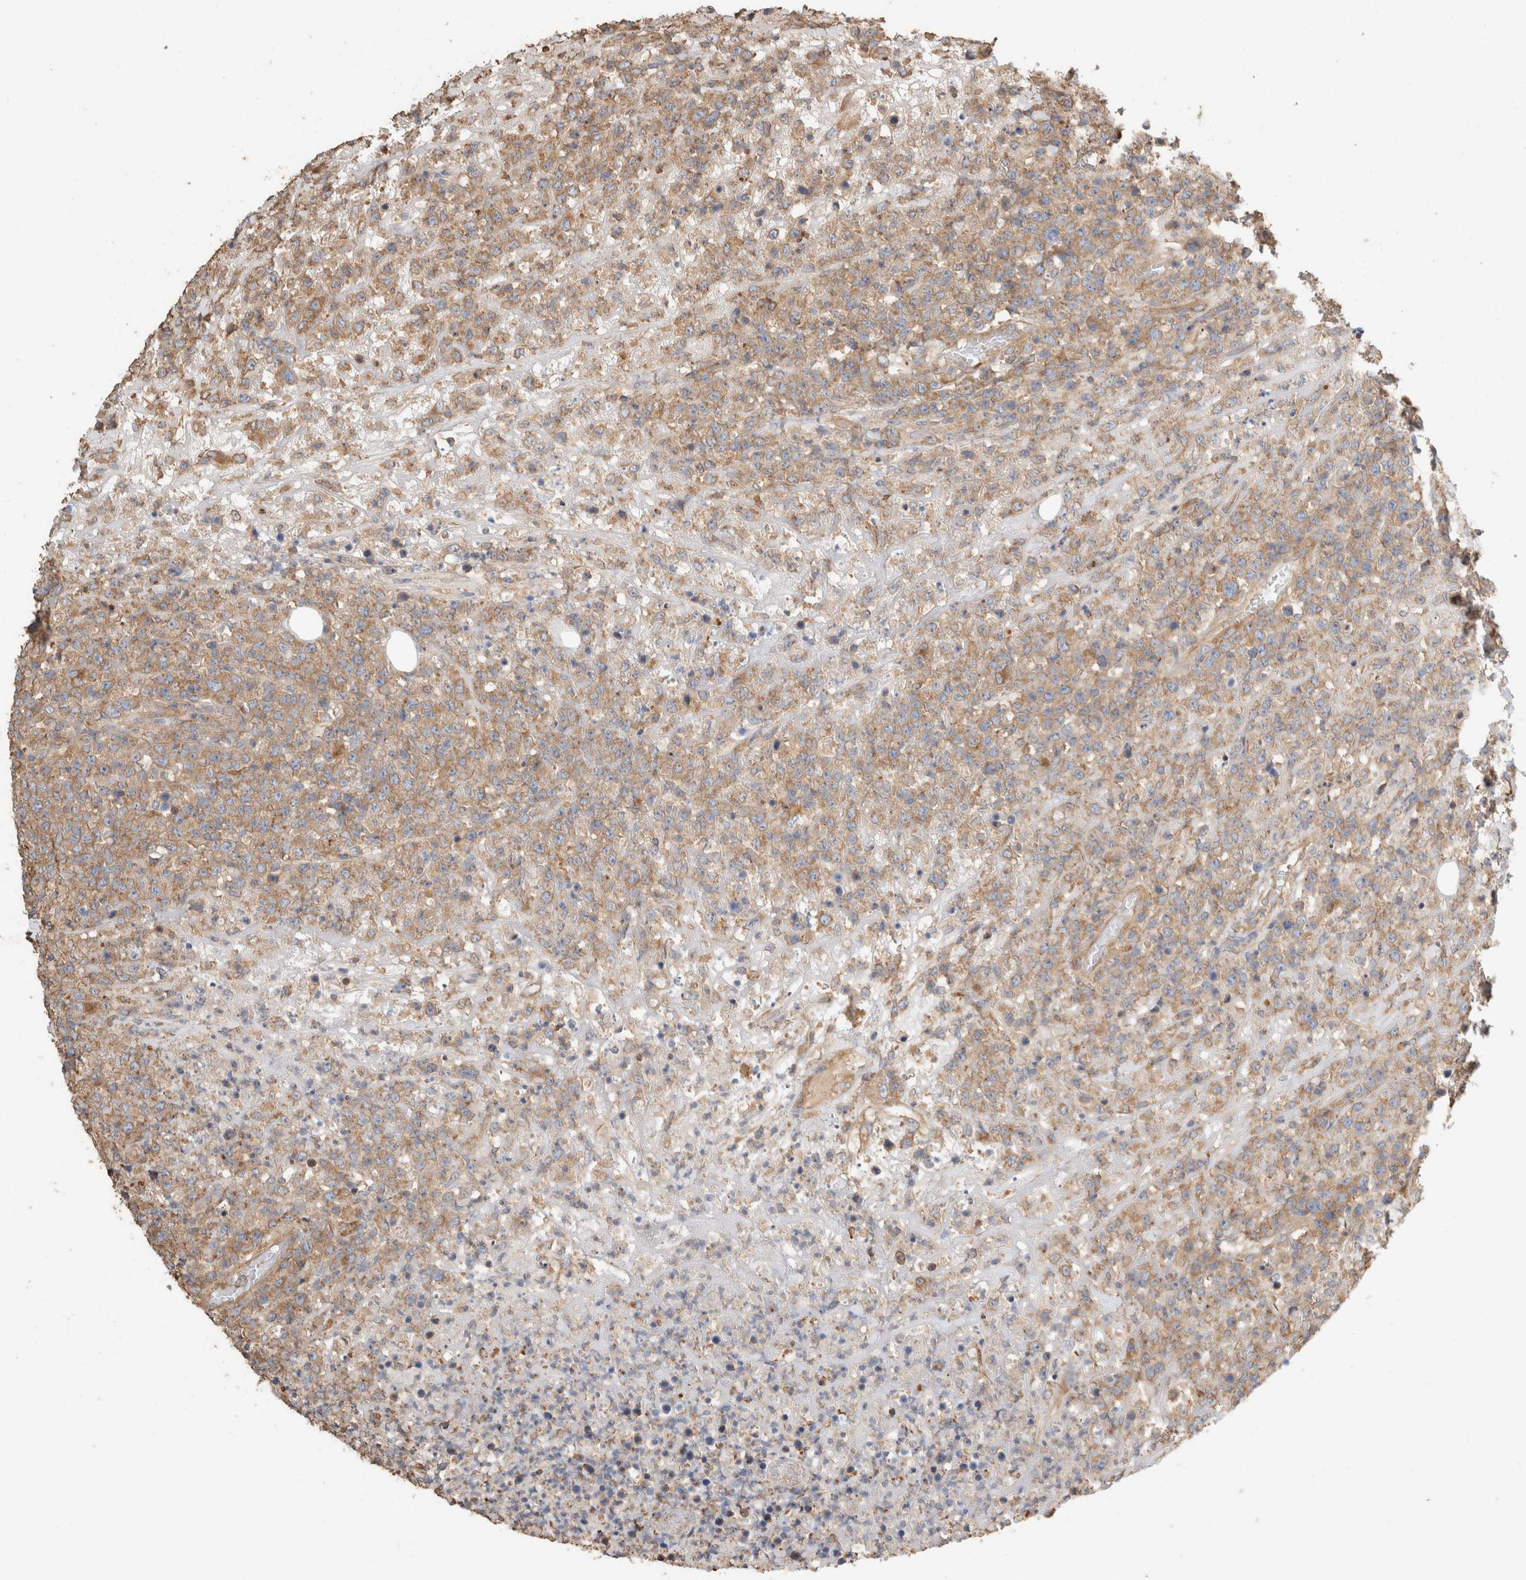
{"staining": {"intensity": "moderate", "quantity": ">75%", "location": "cytoplasmic/membranous"}, "tissue": "lymphoma", "cell_type": "Tumor cells", "image_type": "cancer", "snomed": [{"axis": "morphology", "description": "Malignant lymphoma, non-Hodgkin's type, High grade"}, {"axis": "topography", "description": "Colon"}], "caption": "Tumor cells exhibit moderate cytoplasmic/membranous expression in about >75% of cells in high-grade malignant lymphoma, non-Hodgkin's type.", "gene": "EIF4G3", "patient": {"sex": "female", "age": 53}}